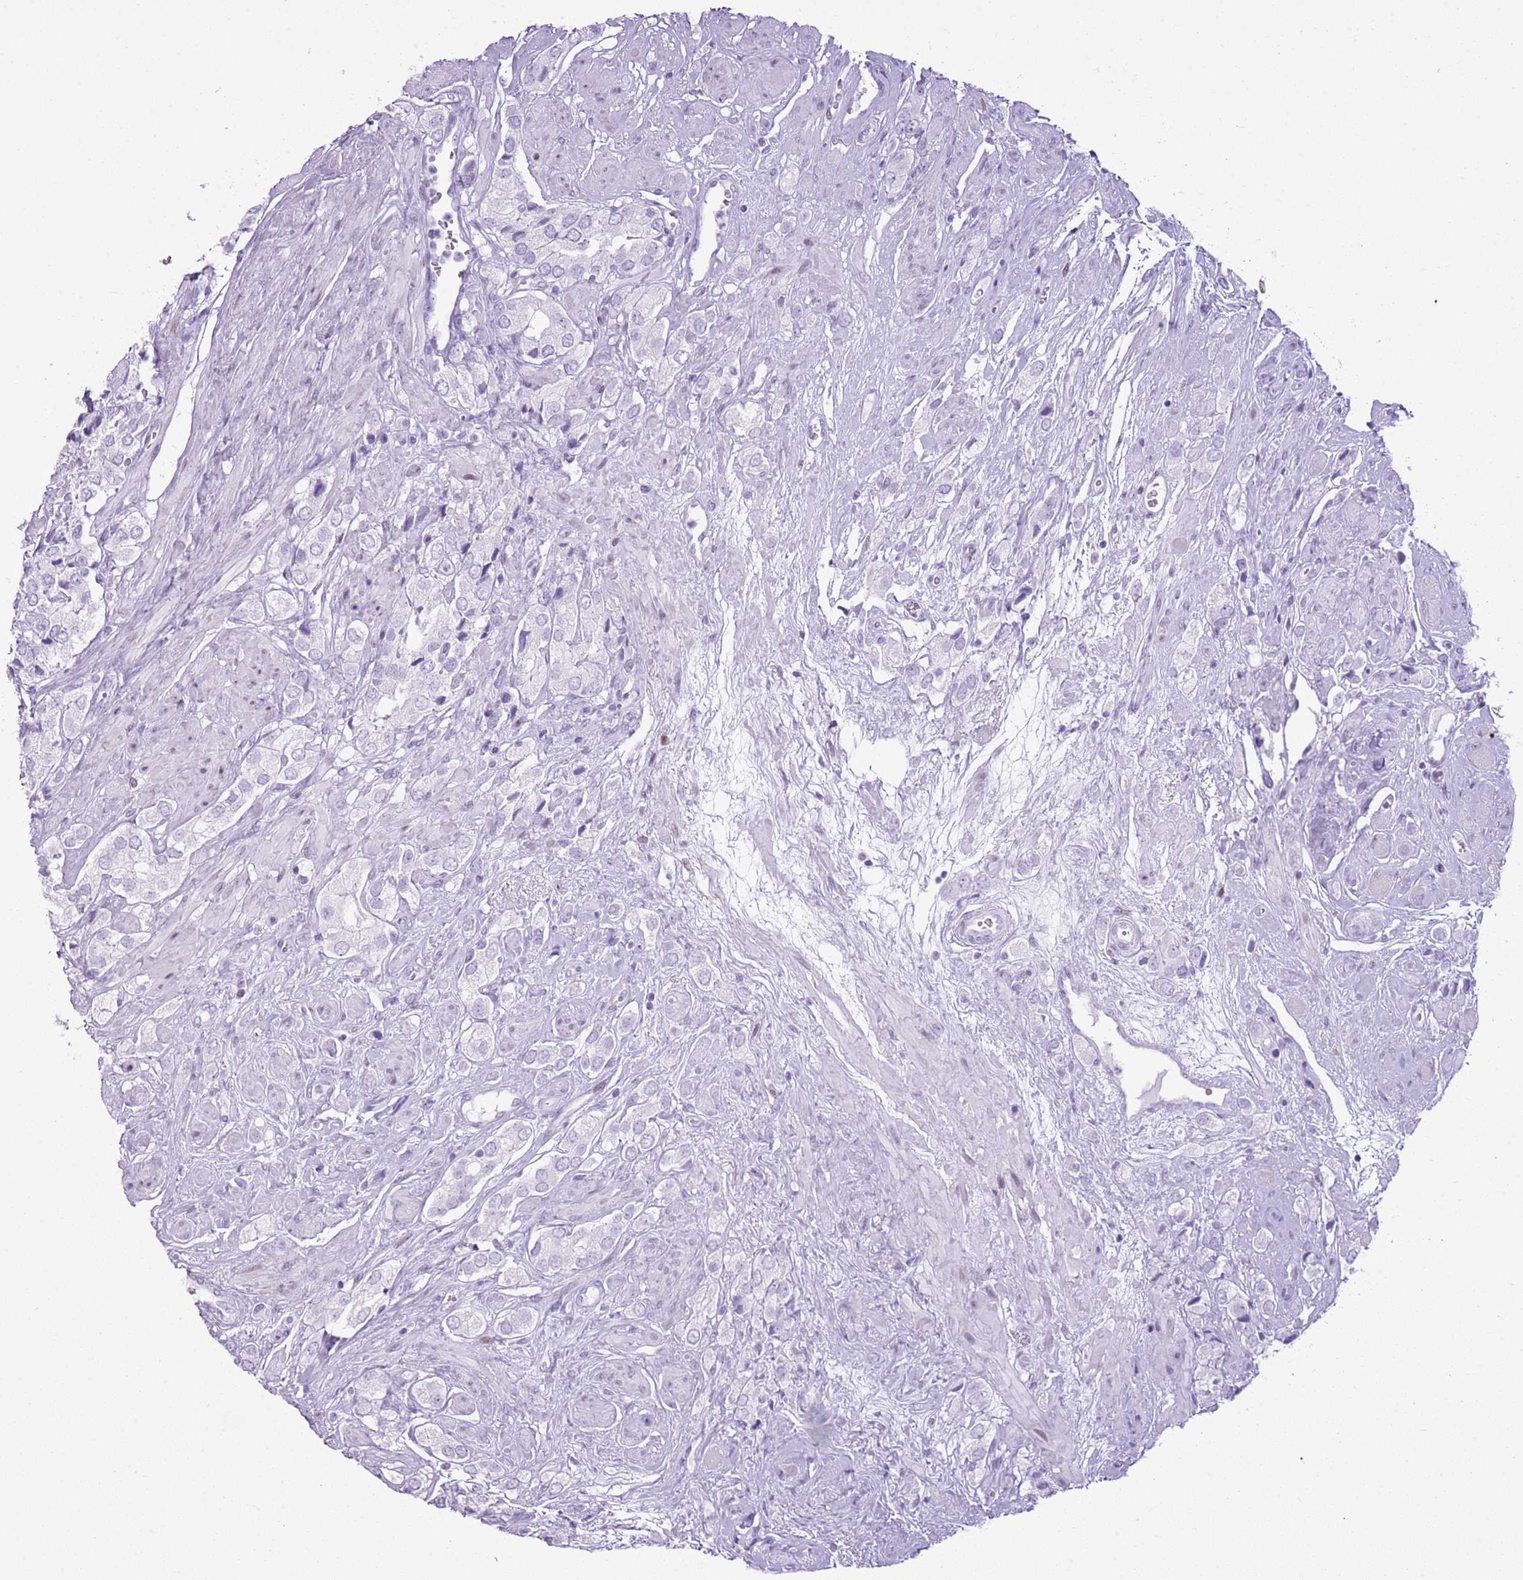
{"staining": {"intensity": "negative", "quantity": "none", "location": "none"}, "tissue": "prostate cancer", "cell_type": "Tumor cells", "image_type": "cancer", "snomed": [{"axis": "morphology", "description": "Adenocarcinoma, High grade"}, {"axis": "topography", "description": "Prostate and seminal vesicle, NOS"}], "caption": "The micrograph exhibits no staining of tumor cells in prostate cancer (high-grade adenocarcinoma).", "gene": "ASIP", "patient": {"sex": "male", "age": 64}}